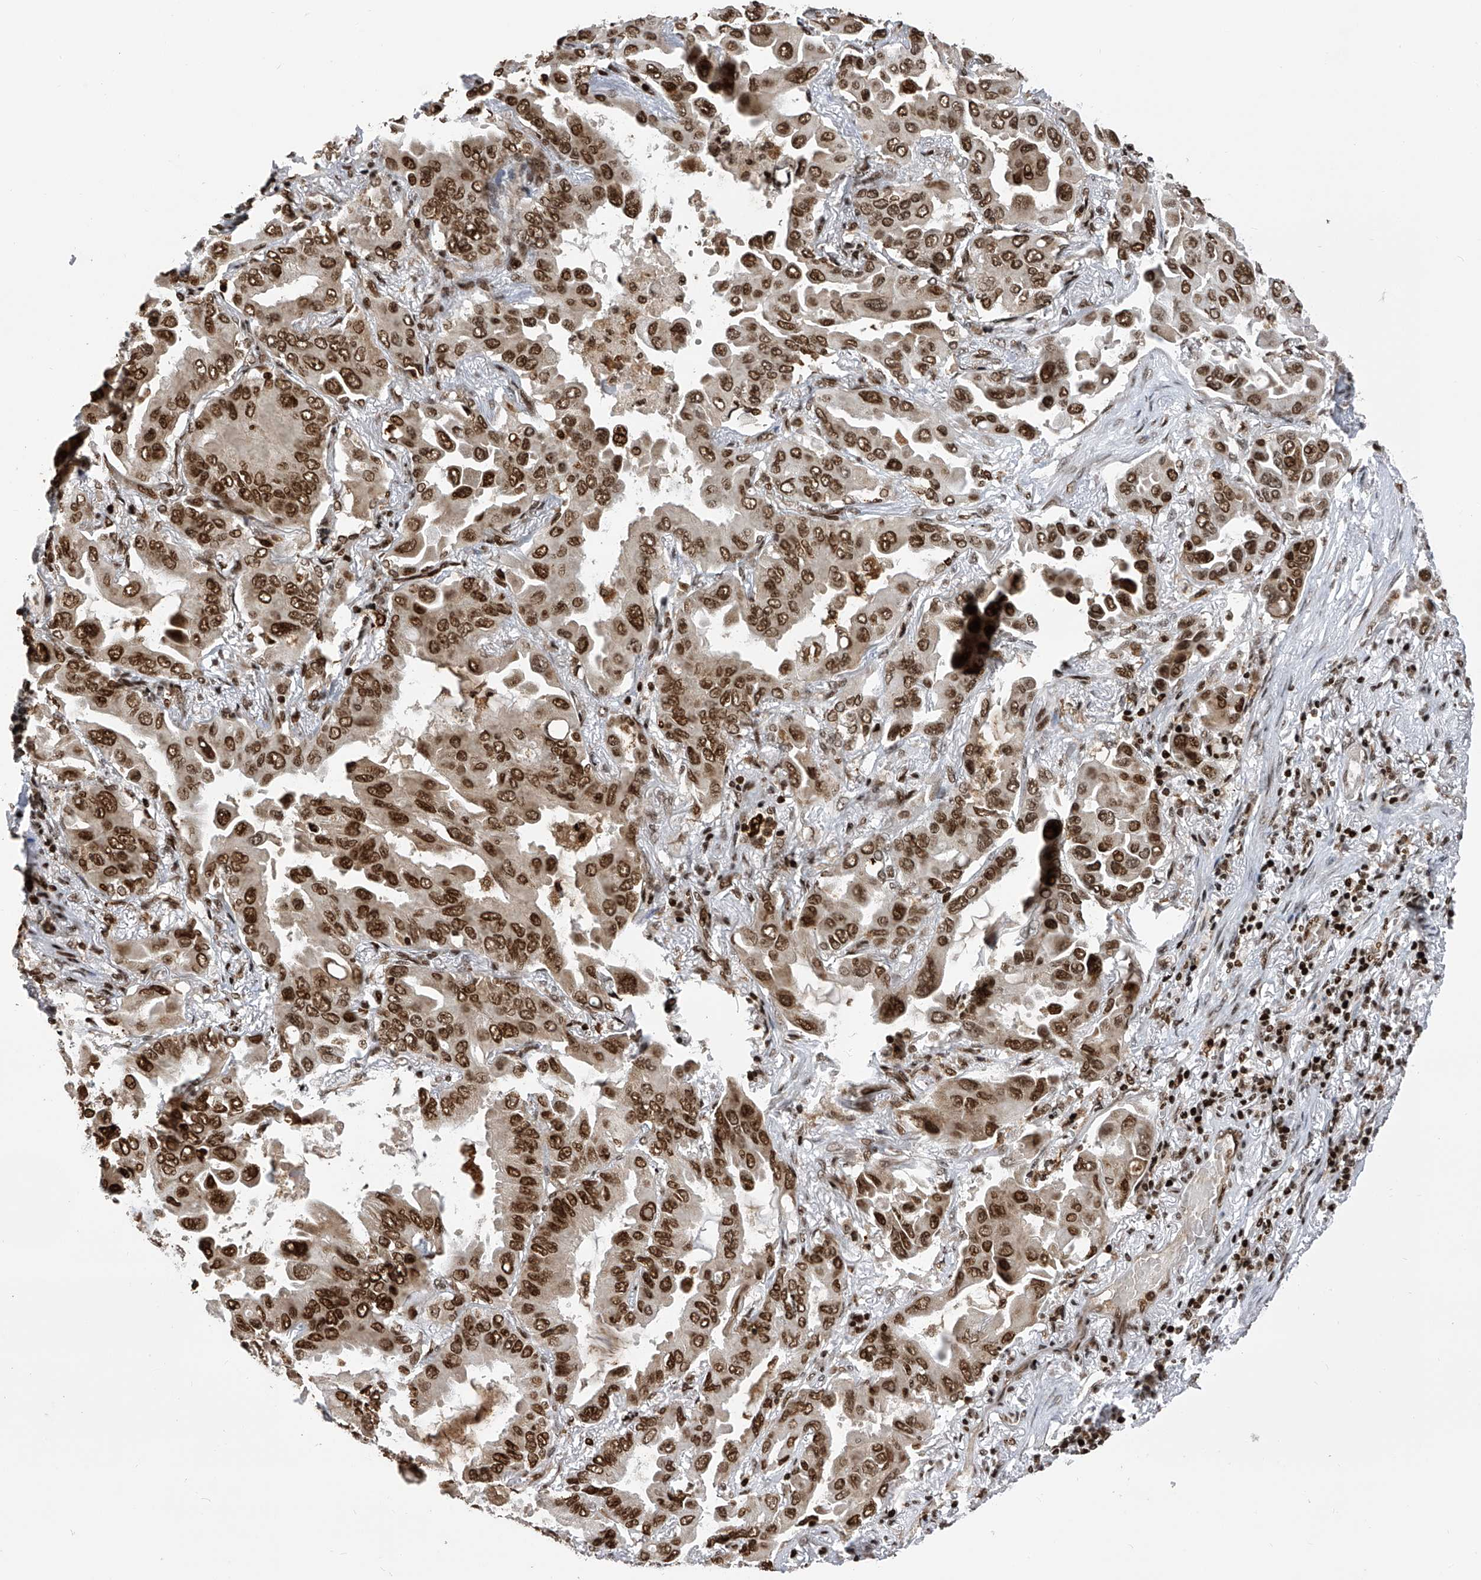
{"staining": {"intensity": "strong", "quantity": ">75%", "location": "nuclear"}, "tissue": "lung cancer", "cell_type": "Tumor cells", "image_type": "cancer", "snomed": [{"axis": "morphology", "description": "Adenocarcinoma, NOS"}, {"axis": "topography", "description": "Lung"}], "caption": "The photomicrograph demonstrates immunohistochemical staining of lung cancer. There is strong nuclear expression is appreciated in about >75% of tumor cells.", "gene": "PAK1IP1", "patient": {"sex": "male", "age": 64}}